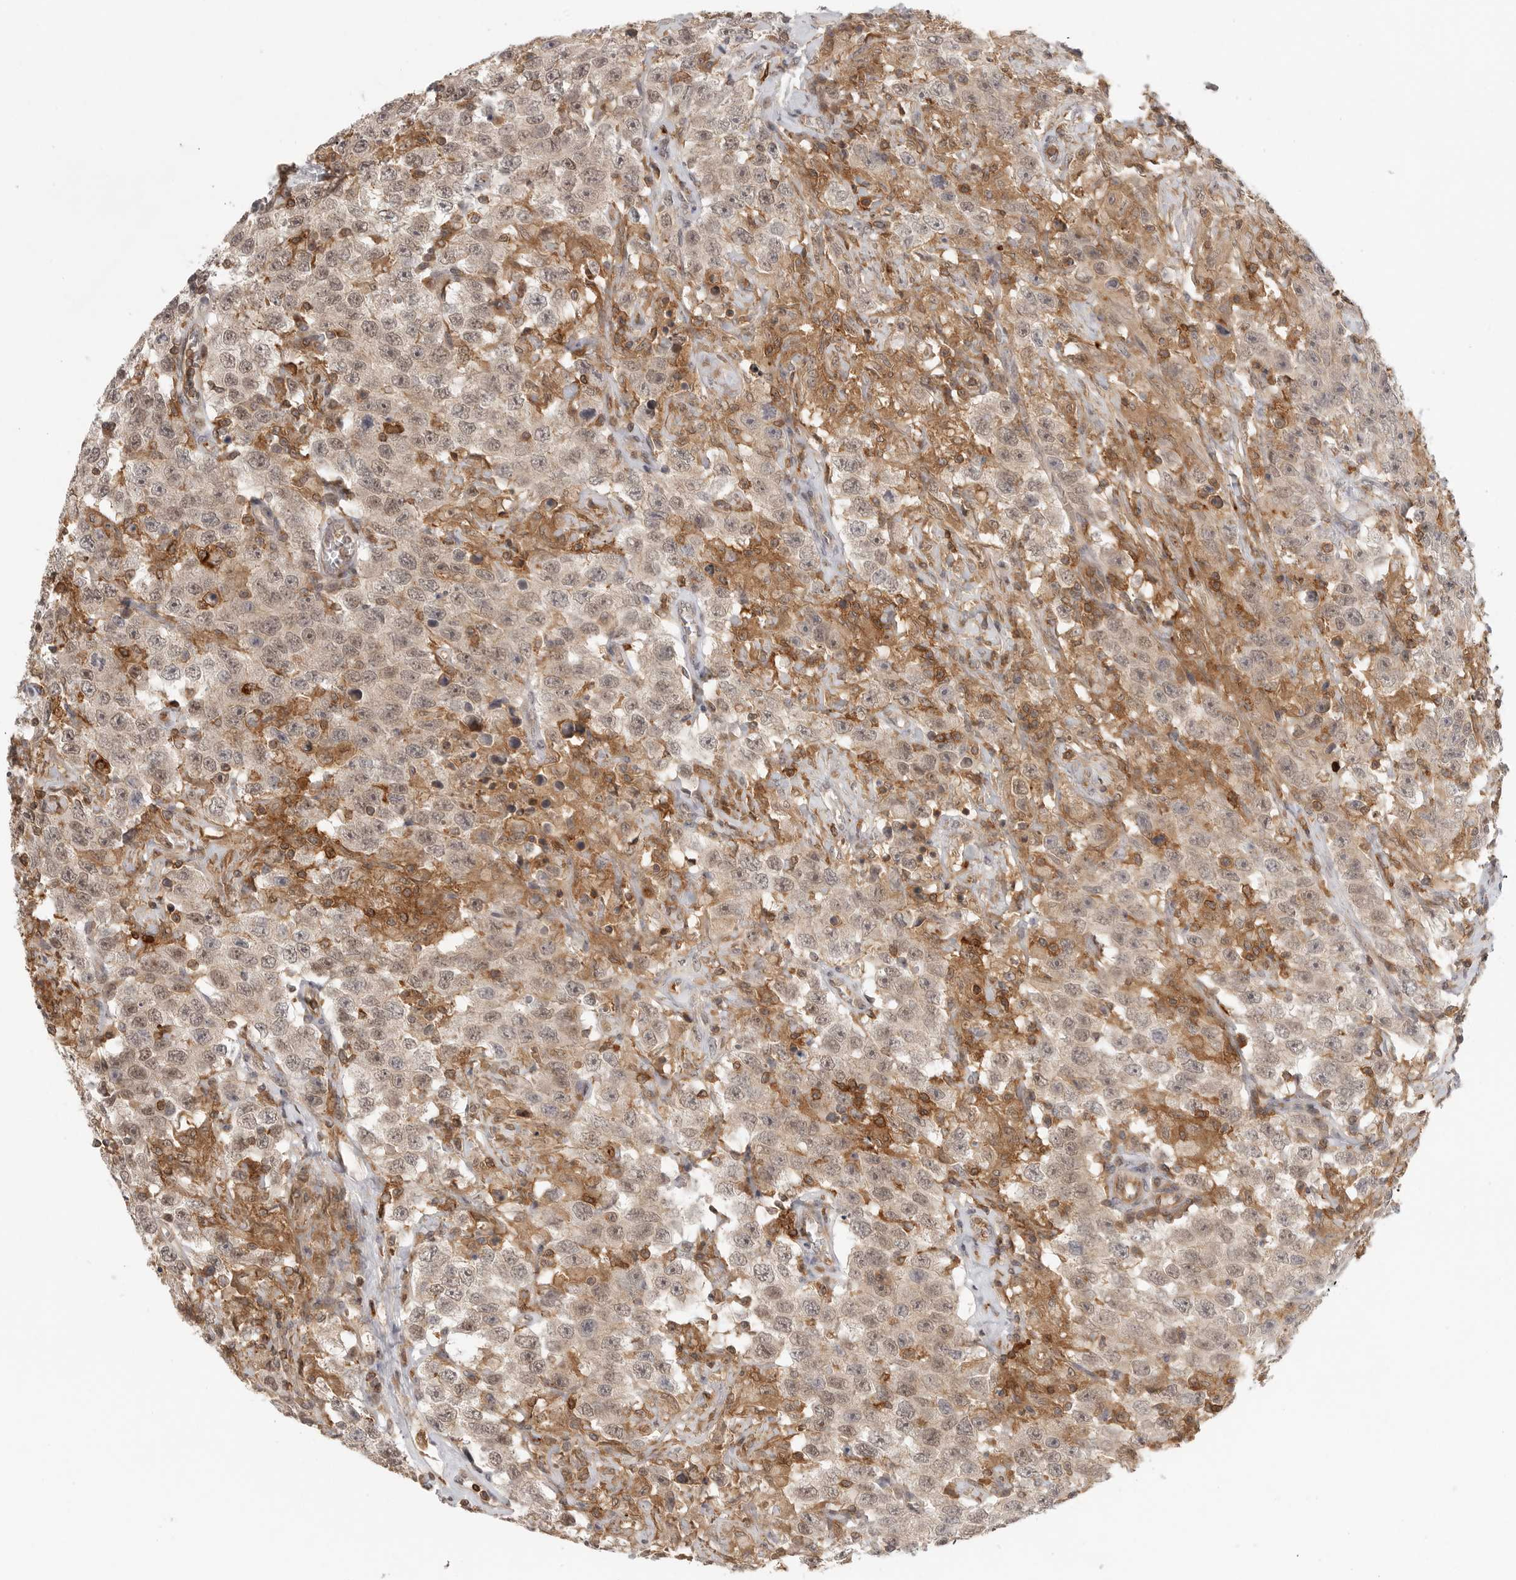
{"staining": {"intensity": "weak", "quantity": "25%-75%", "location": "nuclear"}, "tissue": "testis cancer", "cell_type": "Tumor cells", "image_type": "cancer", "snomed": [{"axis": "morphology", "description": "Seminoma, NOS"}, {"axis": "topography", "description": "Testis"}], "caption": "DAB immunohistochemical staining of human testis seminoma exhibits weak nuclear protein expression in approximately 25%-75% of tumor cells.", "gene": "DBNL", "patient": {"sex": "male", "age": 41}}